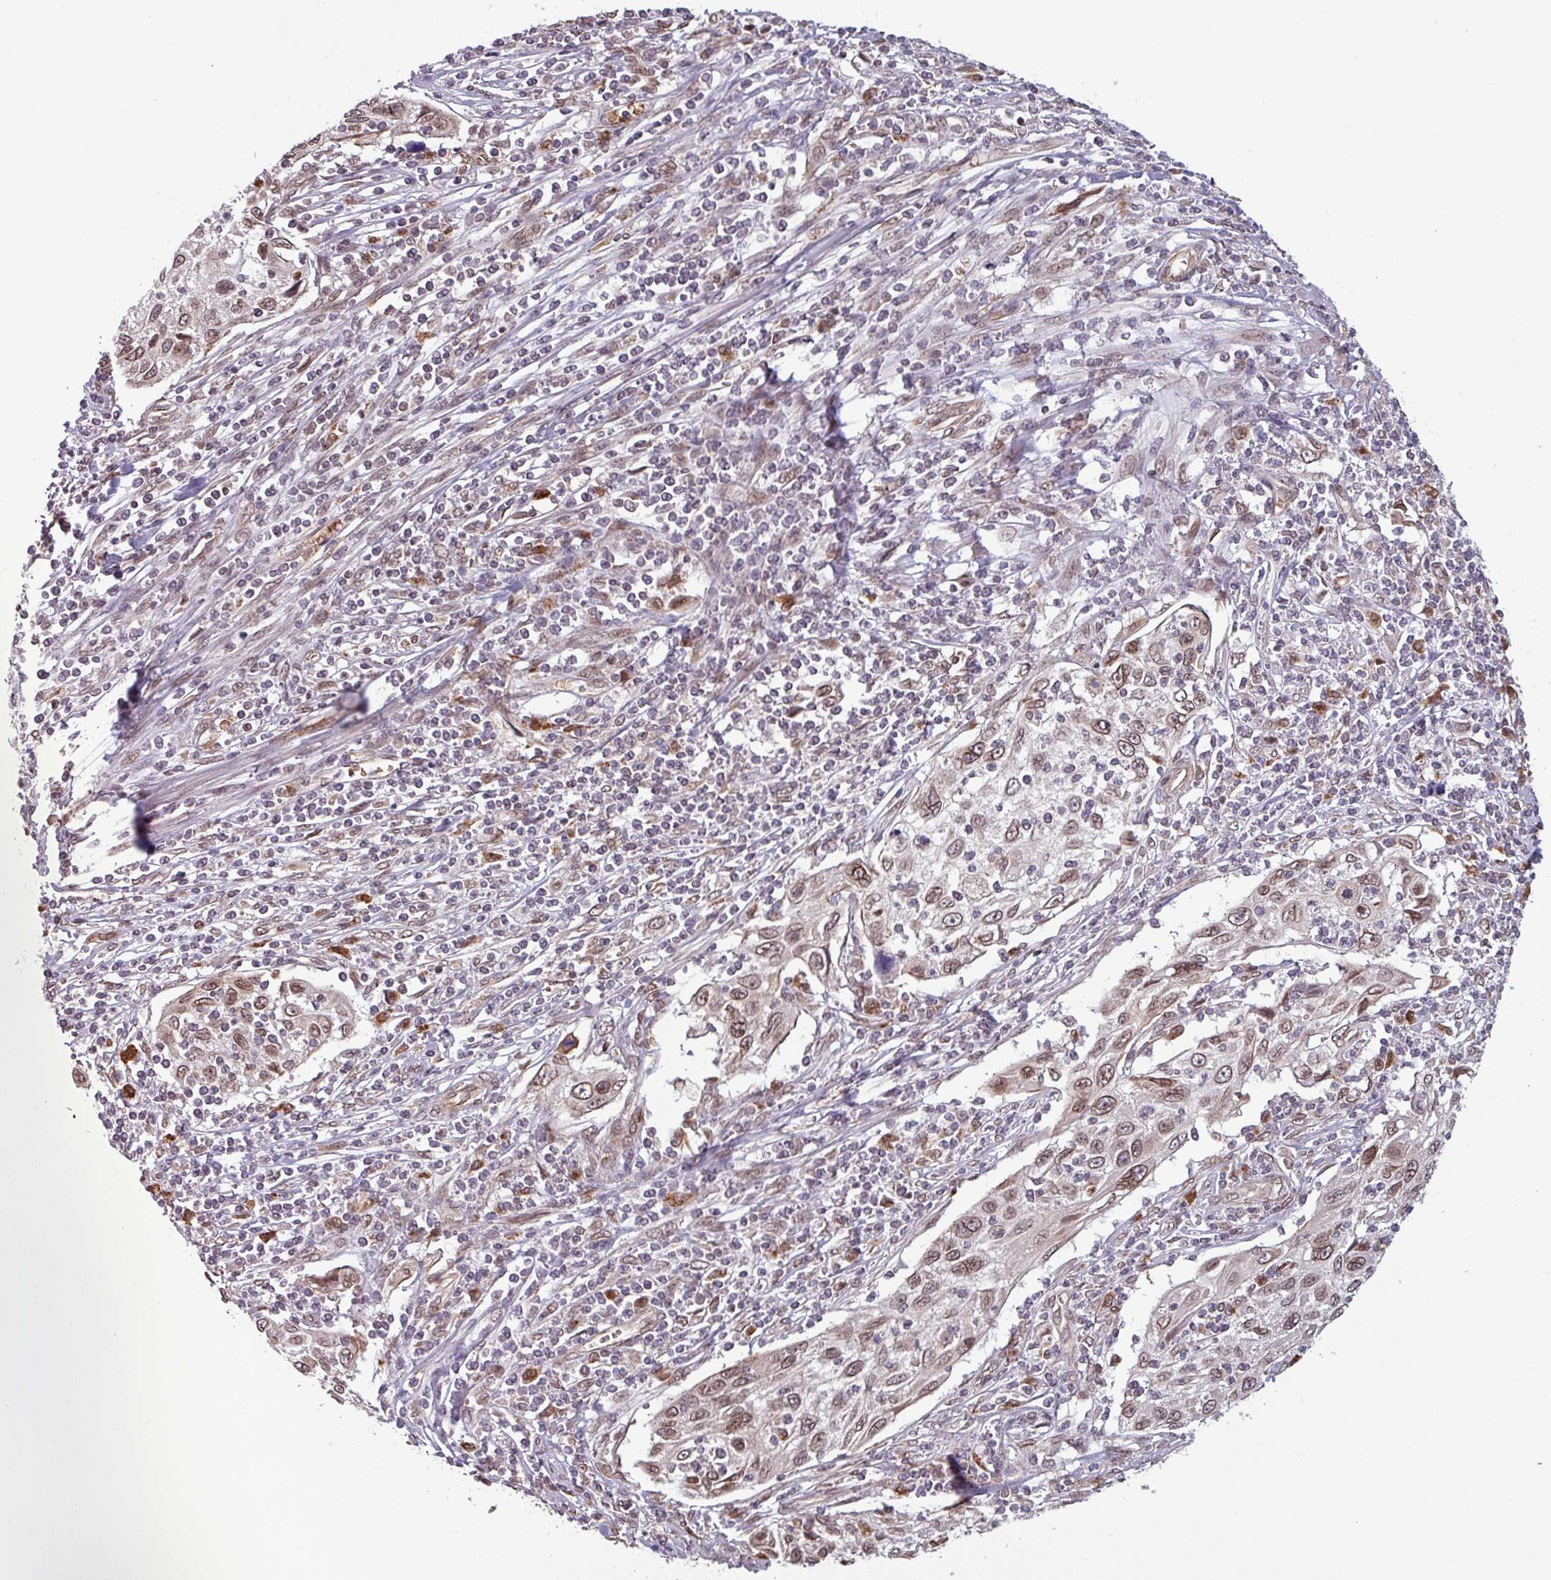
{"staining": {"intensity": "weak", "quantity": "25%-75%", "location": "cytoplasmic/membranous,nuclear"}, "tissue": "cervical cancer", "cell_type": "Tumor cells", "image_type": "cancer", "snomed": [{"axis": "morphology", "description": "Squamous cell carcinoma, NOS"}, {"axis": "topography", "description": "Cervix"}], "caption": "This is an image of IHC staining of squamous cell carcinoma (cervical), which shows weak expression in the cytoplasmic/membranous and nuclear of tumor cells.", "gene": "RBM4B", "patient": {"sex": "female", "age": 70}}